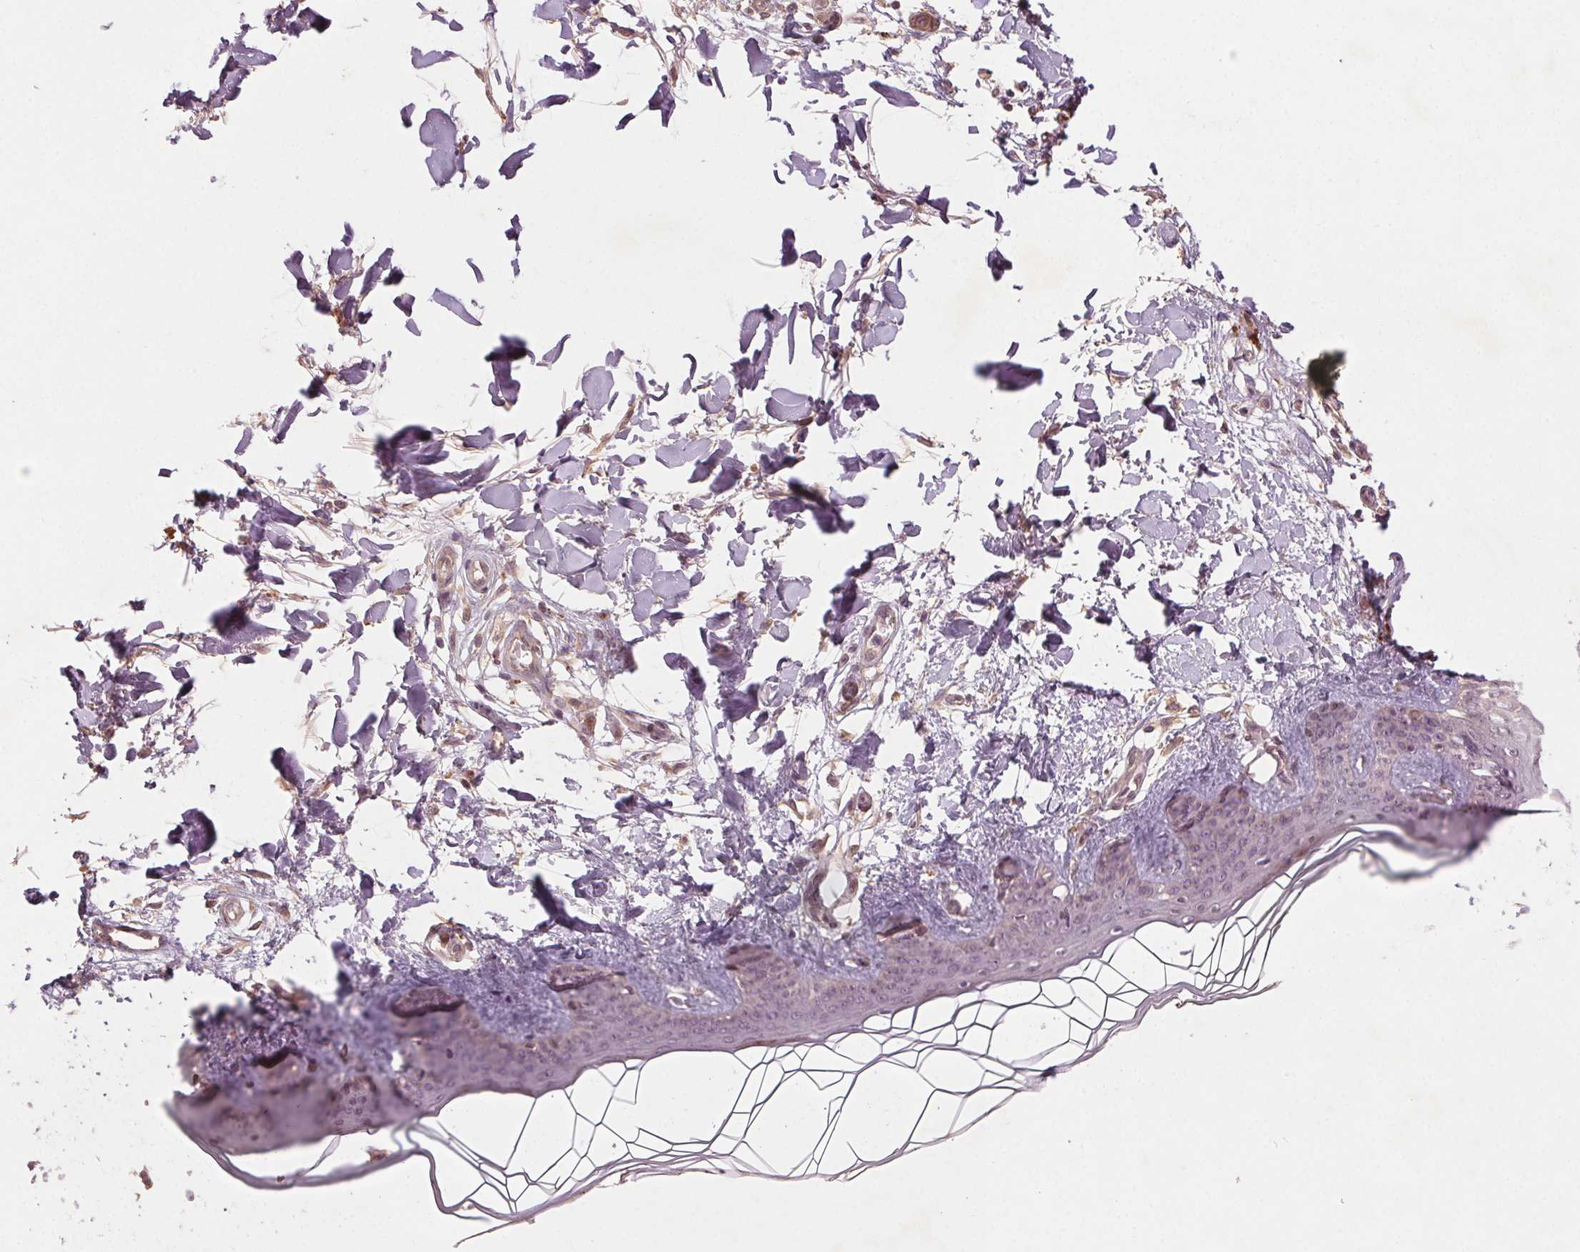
{"staining": {"intensity": "weak", "quantity": "25%-75%", "location": "cytoplasmic/membranous"}, "tissue": "skin", "cell_type": "Fibroblasts", "image_type": "normal", "snomed": [{"axis": "morphology", "description": "Normal tissue, NOS"}, {"axis": "topography", "description": "Skin"}], "caption": "Approximately 25%-75% of fibroblasts in normal skin reveal weak cytoplasmic/membranous protein positivity as visualized by brown immunohistochemical staining.", "gene": "SMLR1", "patient": {"sex": "female", "age": 34}}